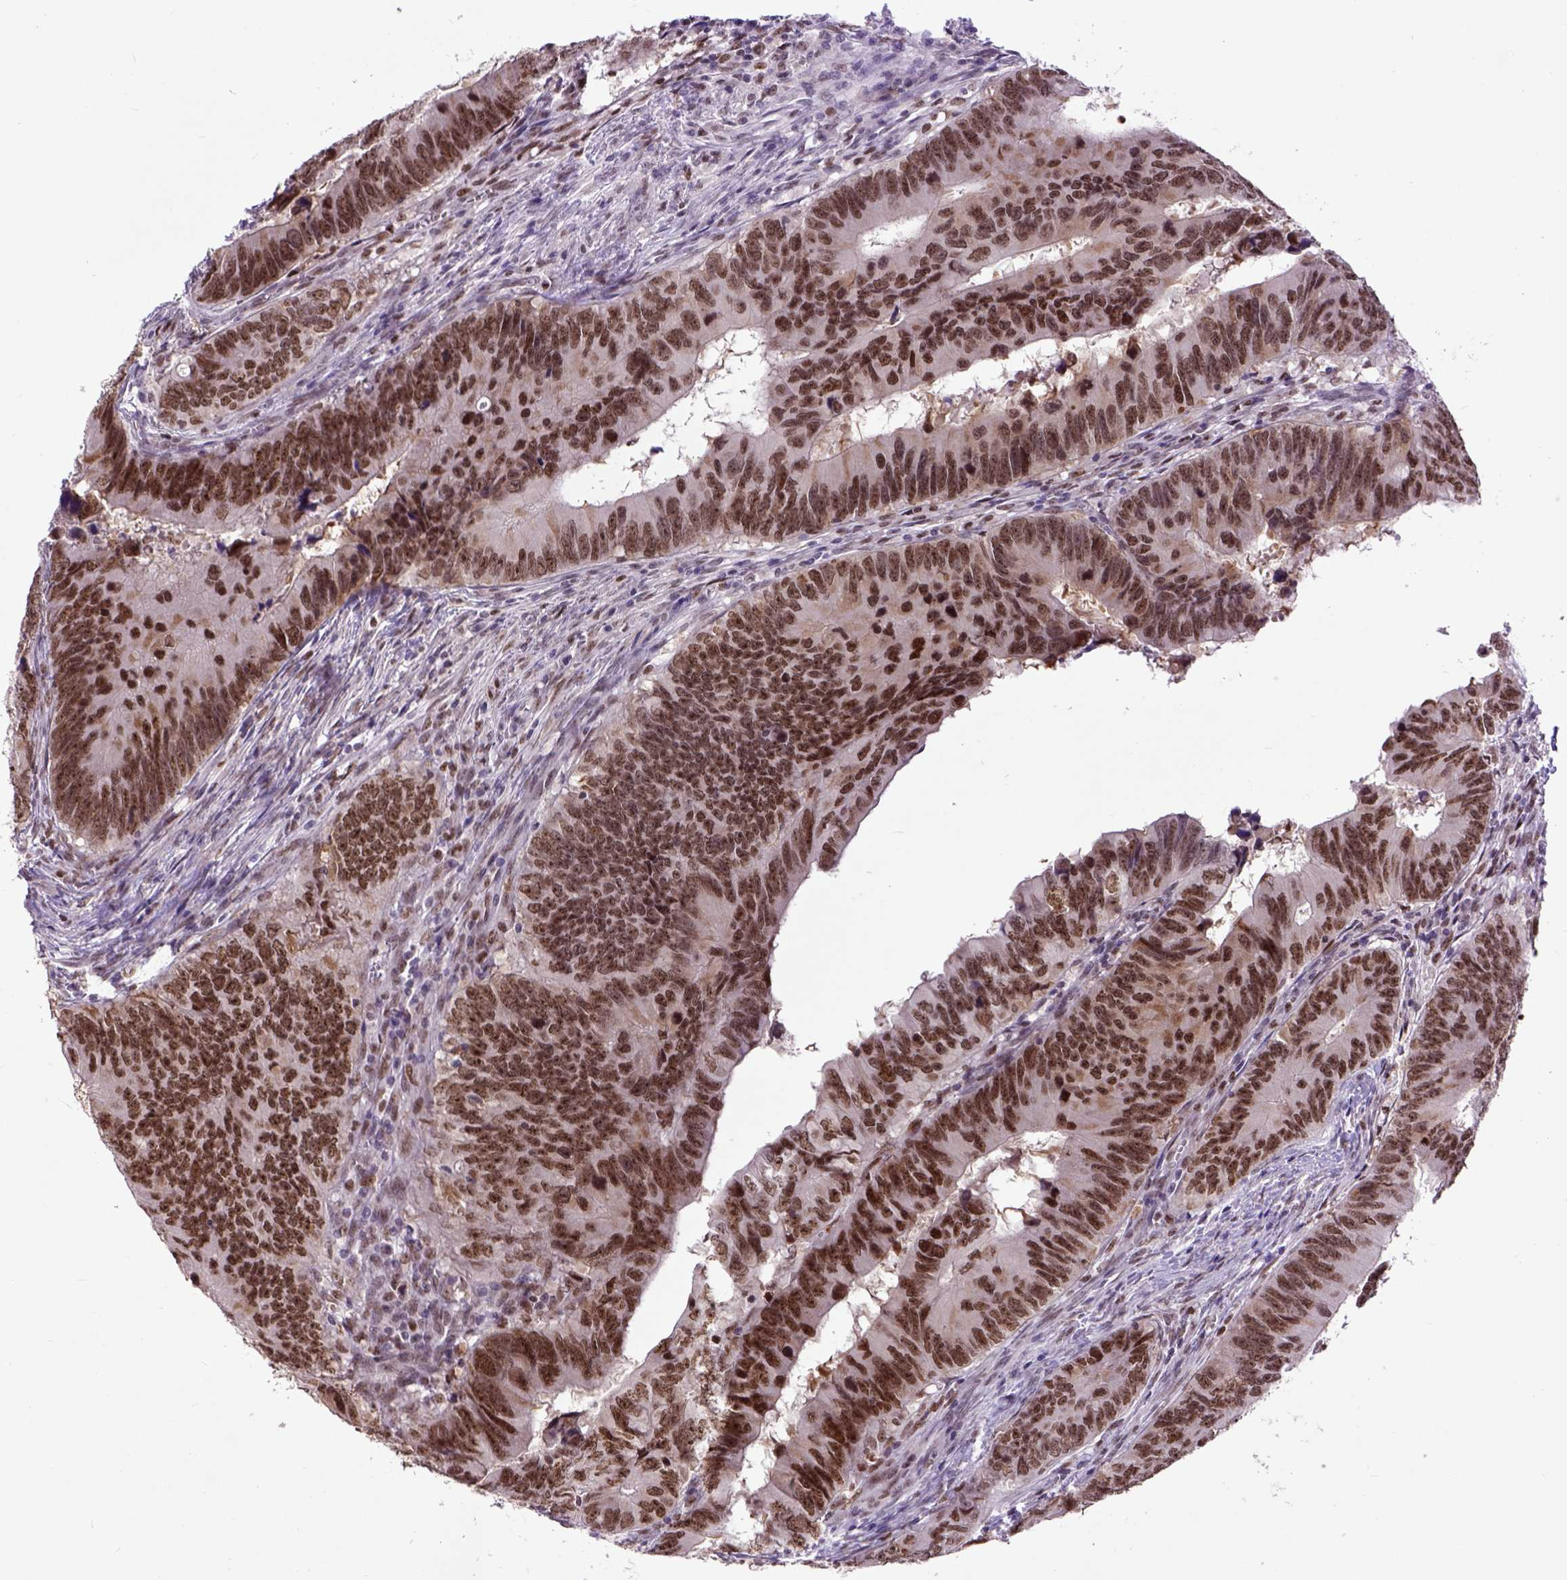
{"staining": {"intensity": "moderate", "quantity": ">75%", "location": "cytoplasmic/membranous"}, "tissue": "colorectal cancer", "cell_type": "Tumor cells", "image_type": "cancer", "snomed": [{"axis": "morphology", "description": "Adenocarcinoma, NOS"}, {"axis": "topography", "description": "Colon"}], "caption": "Colorectal cancer tissue exhibits moderate cytoplasmic/membranous staining in approximately >75% of tumor cells Nuclei are stained in blue.", "gene": "RCC2", "patient": {"sex": "female", "age": 82}}